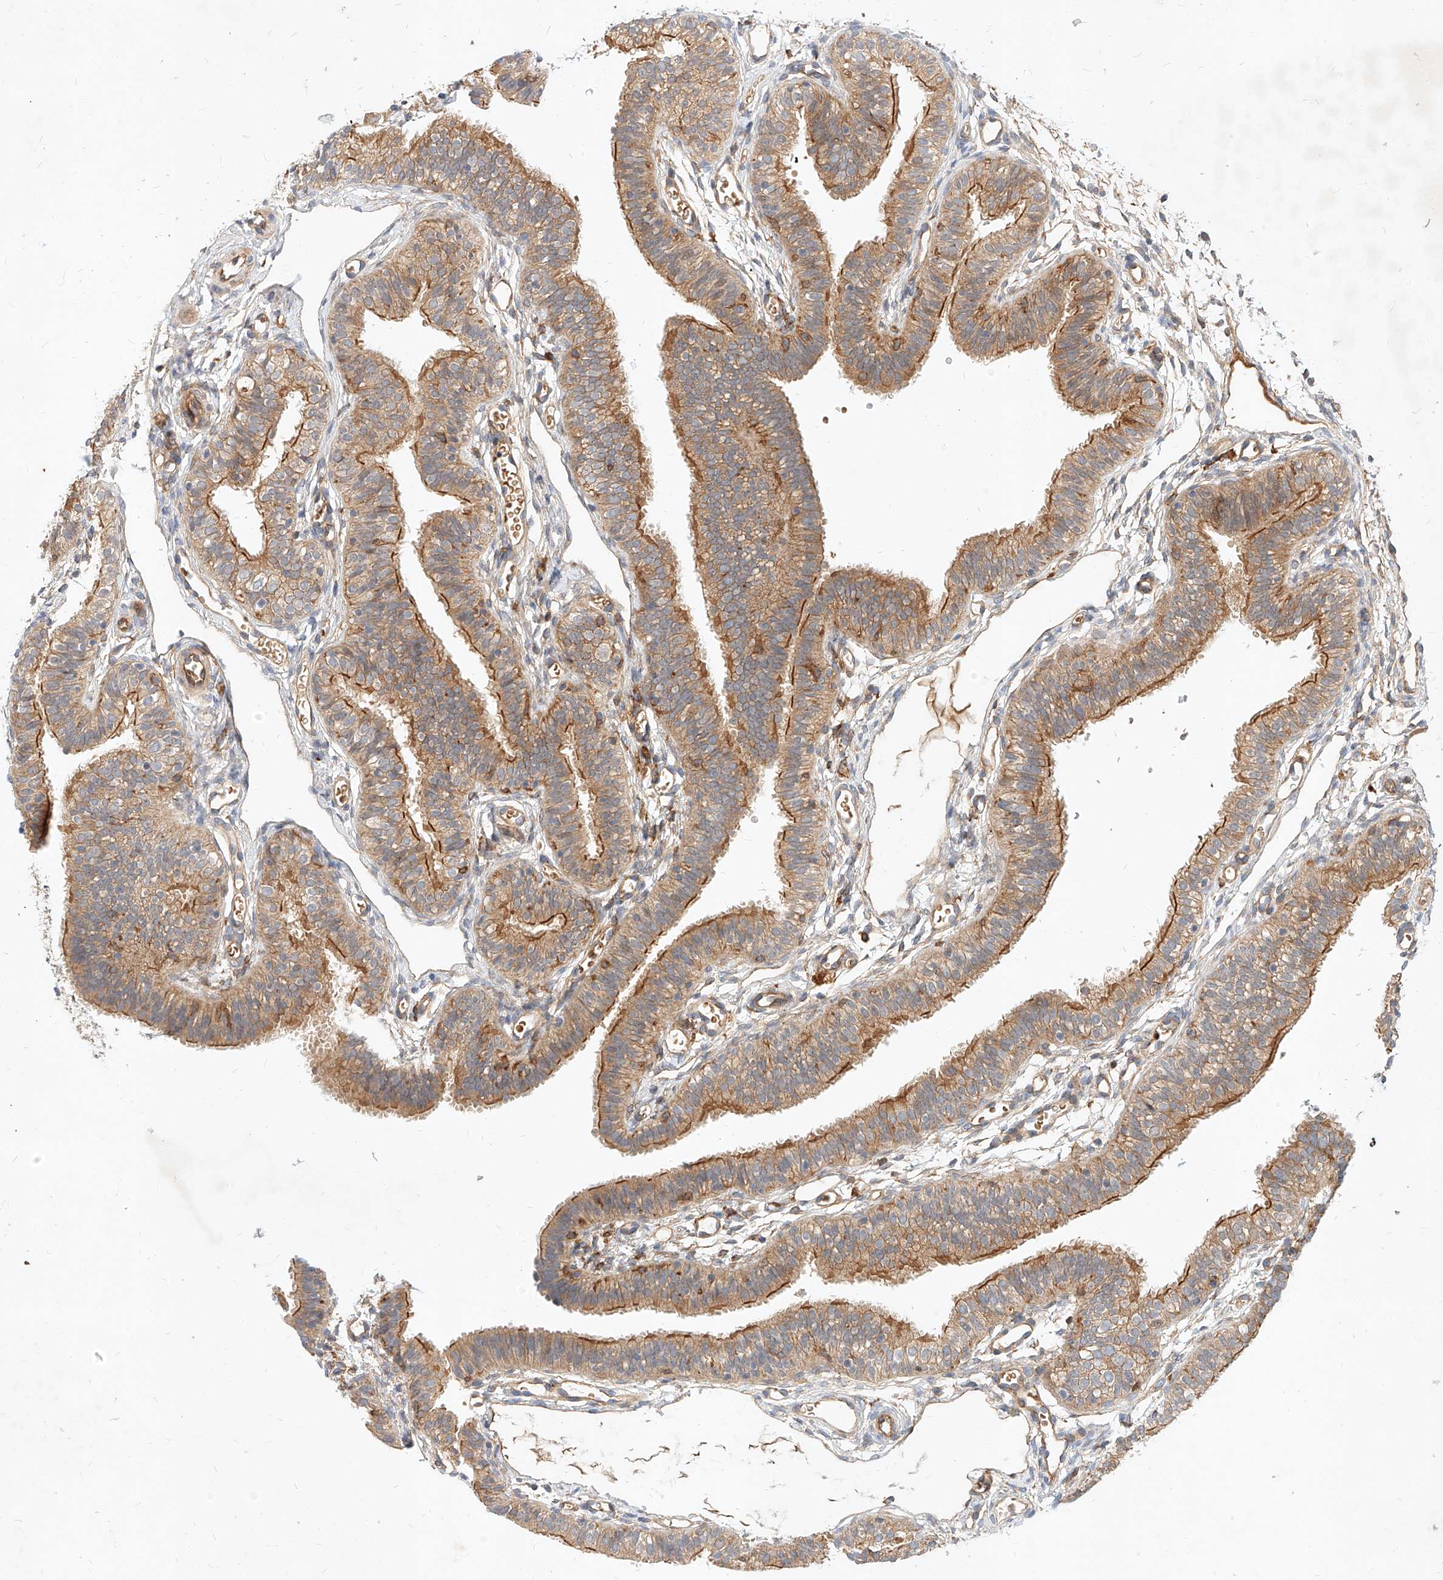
{"staining": {"intensity": "moderate", "quantity": ">75%", "location": "cytoplasmic/membranous"}, "tissue": "fallopian tube", "cell_type": "Glandular cells", "image_type": "normal", "snomed": [{"axis": "morphology", "description": "Normal tissue, NOS"}, {"axis": "topography", "description": "Fallopian tube"}], "caption": "Moderate cytoplasmic/membranous staining for a protein is seen in approximately >75% of glandular cells of normal fallopian tube using IHC.", "gene": "NFAM1", "patient": {"sex": "female", "age": 35}}